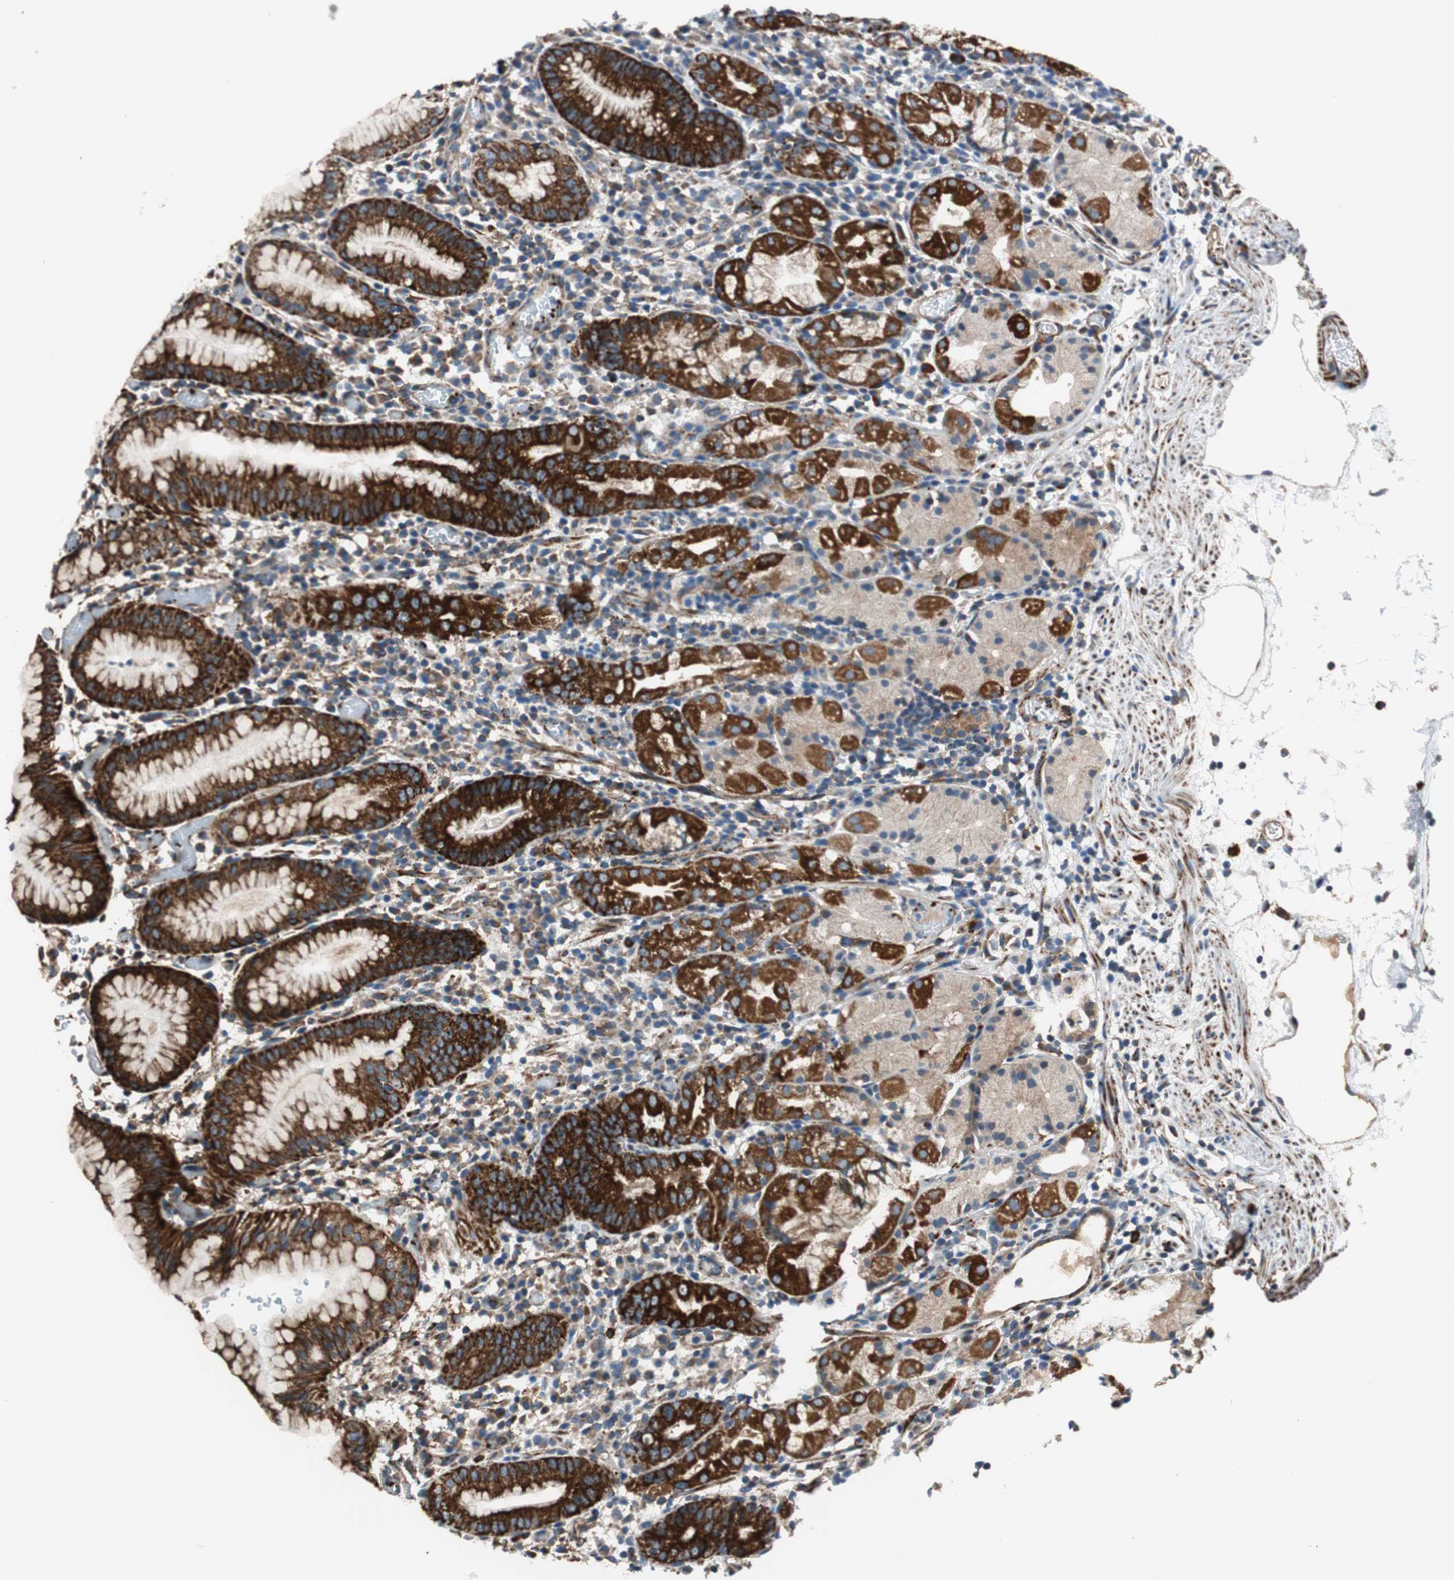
{"staining": {"intensity": "strong", "quantity": ">75%", "location": "cytoplasmic/membranous"}, "tissue": "stomach", "cell_type": "Glandular cells", "image_type": "normal", "snomed": [{"axis": "morphology", "description": "Normal tissue, NOS"}, {"axis": "topography", "description": "Stomach"}, {"axis": "topography", "description": "Stomach, lower"}], "caption": "Immunohistochemical staining of unremarkable human stomach shows >75% levels of strong cytoplasmic/membranous protein expression in about >75% of glandular cells. (DAB IHC with brightfield microscopy, high magnification).", "gene": "AKAP1", "patient": {"sex": "female", "age": 75}}